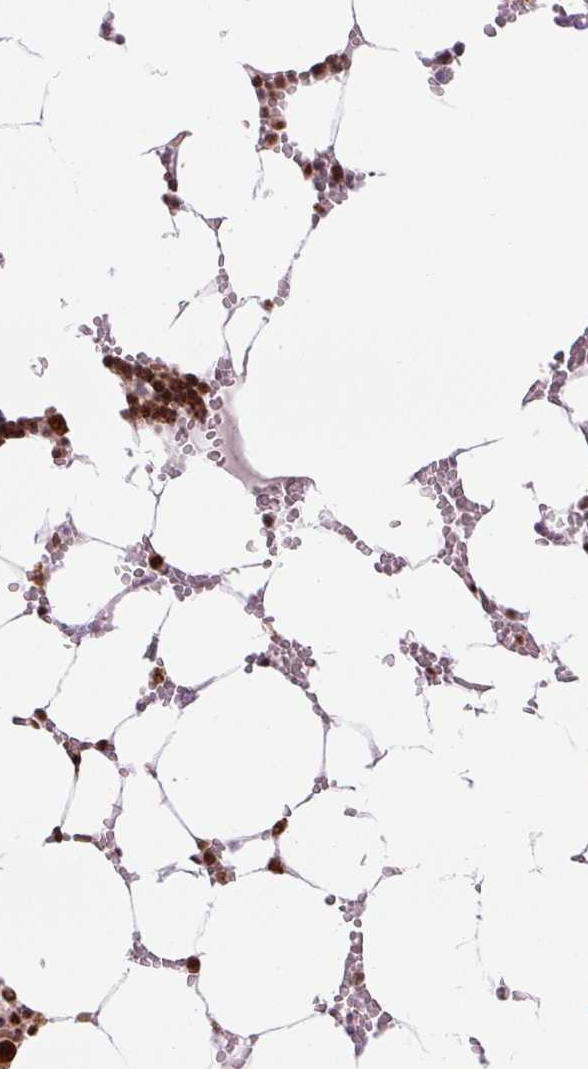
{"staining": {"intensity": "strong", "quantity": "25%-75%", "location": "nuclear"}, "tissue": "bone marrow", "cell_type": "Hematopoietic cells", "image_type": "normal", "snomed": [{"axis": "morphology", "description": "Normal tissue, NOS"}, {"axis": "topography", "description": "Bone marrow"}], "caption": "Immunohistochemical staining of unremarkable human bone marrow shows high levels of strong nuclear expression in about 25%-75% of hematopoietic cells.", "gene": "FUS", "patient": {"sex": "male", "age": 64}}